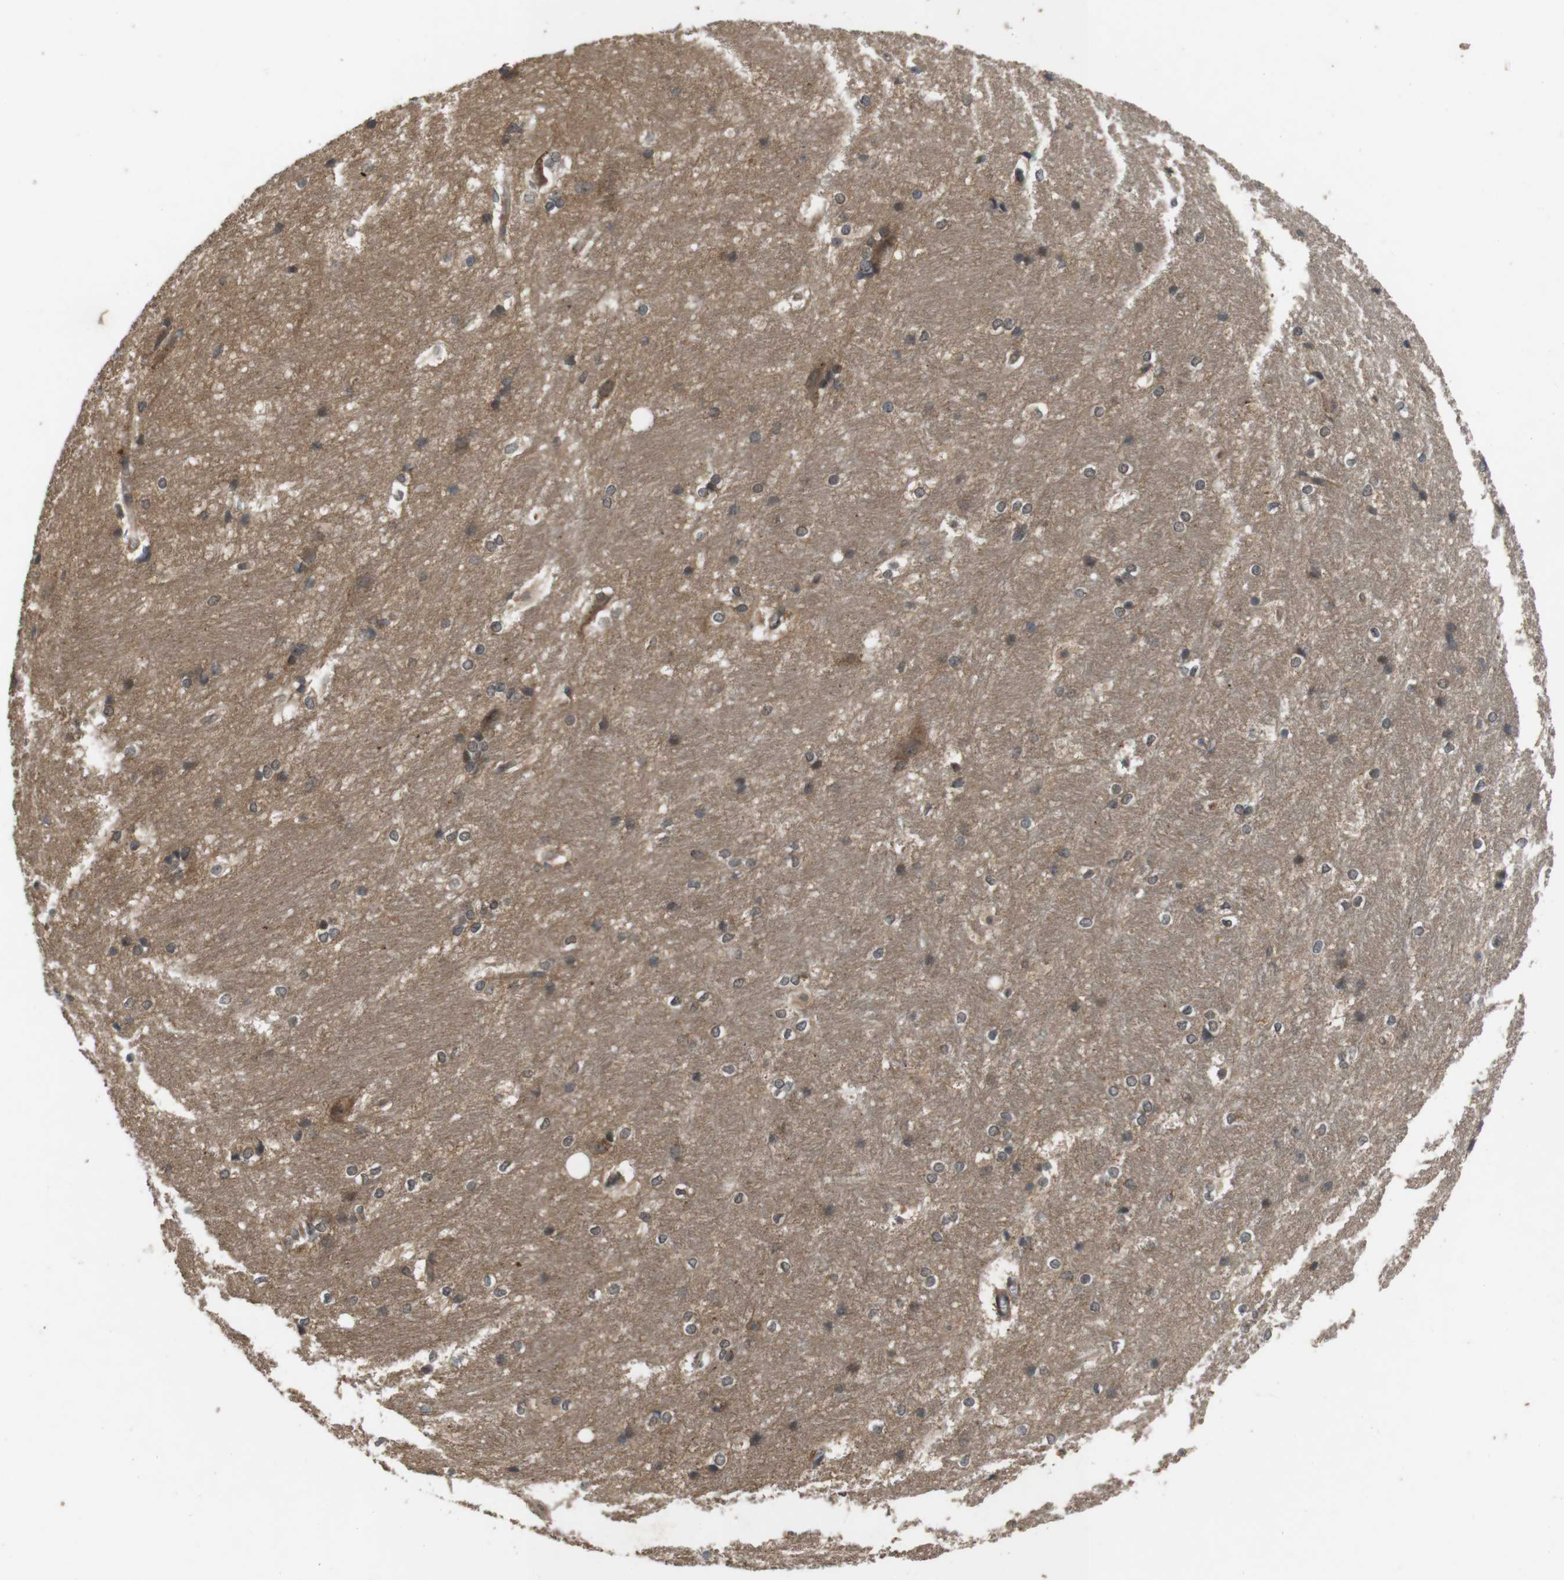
{"staining": {"intensity": "moderate", "quantity": "<25%", "location": "cytoplasmic/membranous"}, "tissue": "hippocampus", "cell_type": "Glial cells", "image_type": "normal", "snomed": [{"axis": "morphology", "description": "Normal tissue, NOS"}, {"axis": "topography", "description": "Hippocampus"}], "caption": "Protein expression analysis of benign human hippocampus reveals moderate cytoplasmic/membranous positivity in about <25% of glial cells. (DAB IHC with brightfield microscopy, high magnification).", "gene": "NFKBIE", "patient": {"sex": "female", "age": 19}}